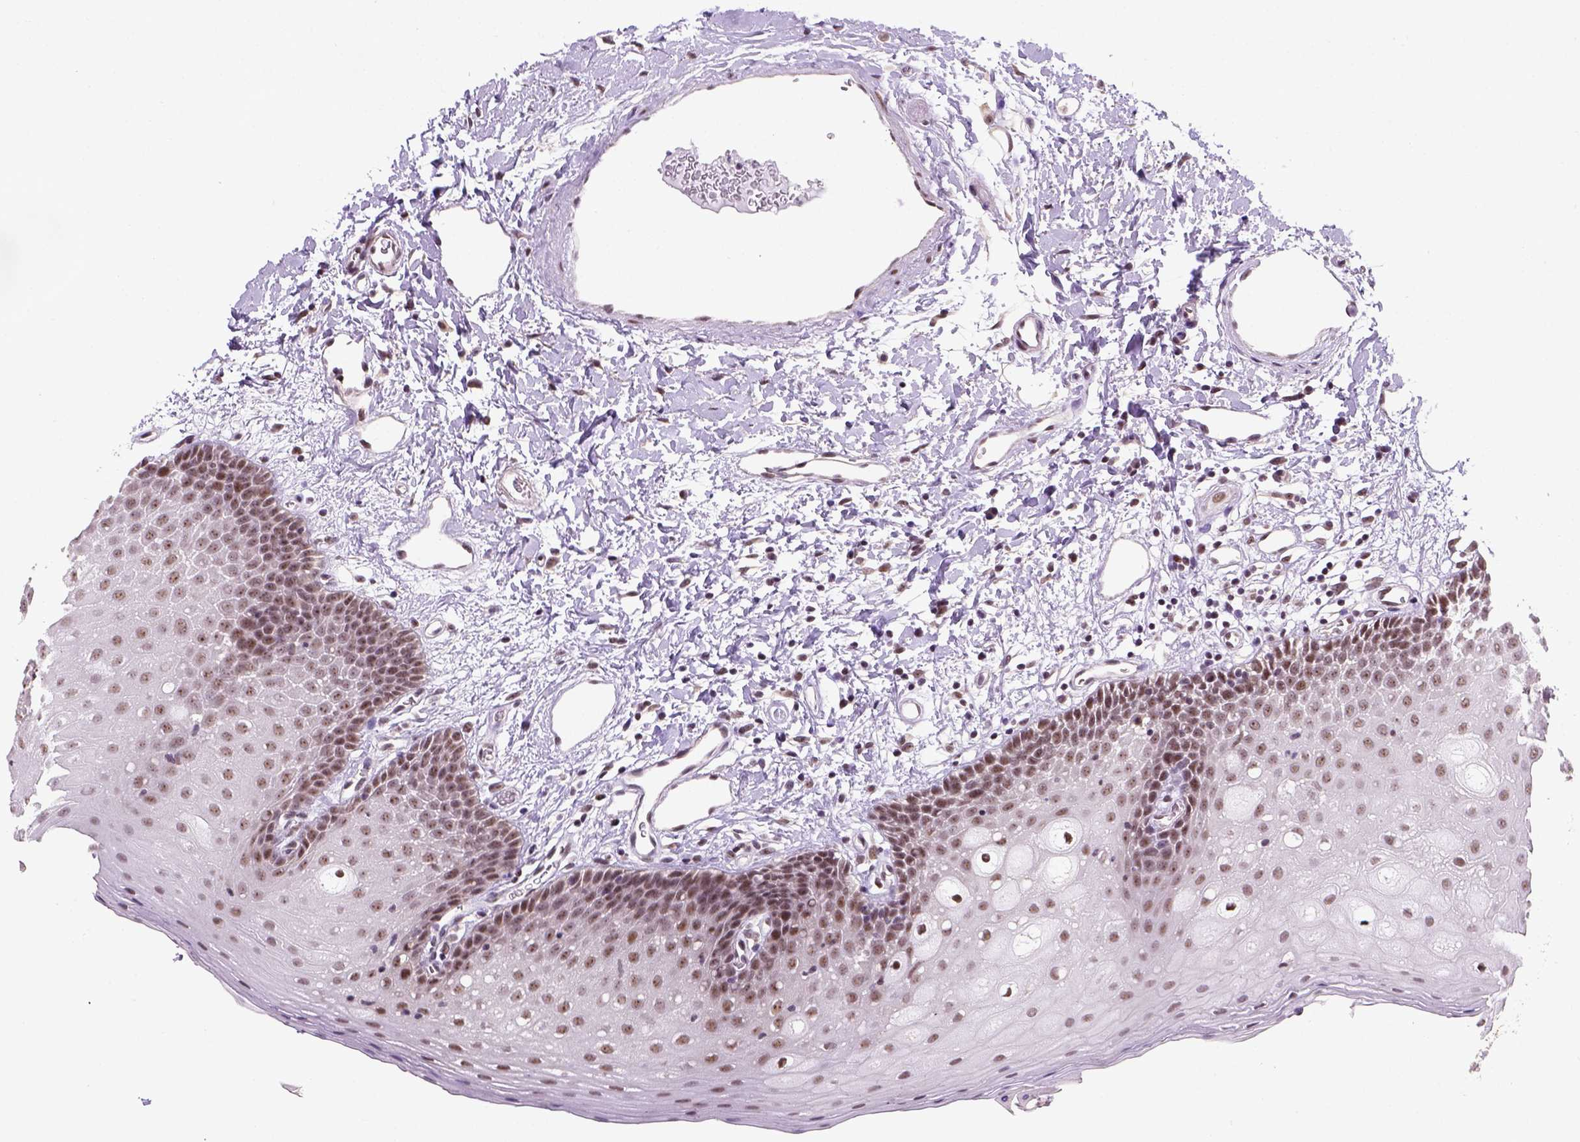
{"staining": {"intensity": "moderate", "quantity": ">75%", "location": "nuclear"}, "tissue": "oral mucosa", "cell_type": "Squamous epithelial cells", "image_type": "normal", "snomed": [{"axis": "morphology", "description": "Normal tissue, NOS"}, {"axis": "topography", "description": "Oral tissue"}], "caption": "This image exhibits immunohistochemistry staining of normal human oral mucosa, with medium moderate nuclear expression in approximately >75% of squamous epithelial cells.", "gene": "DDX50", "patient": {"sex": "female", "age": 43}}